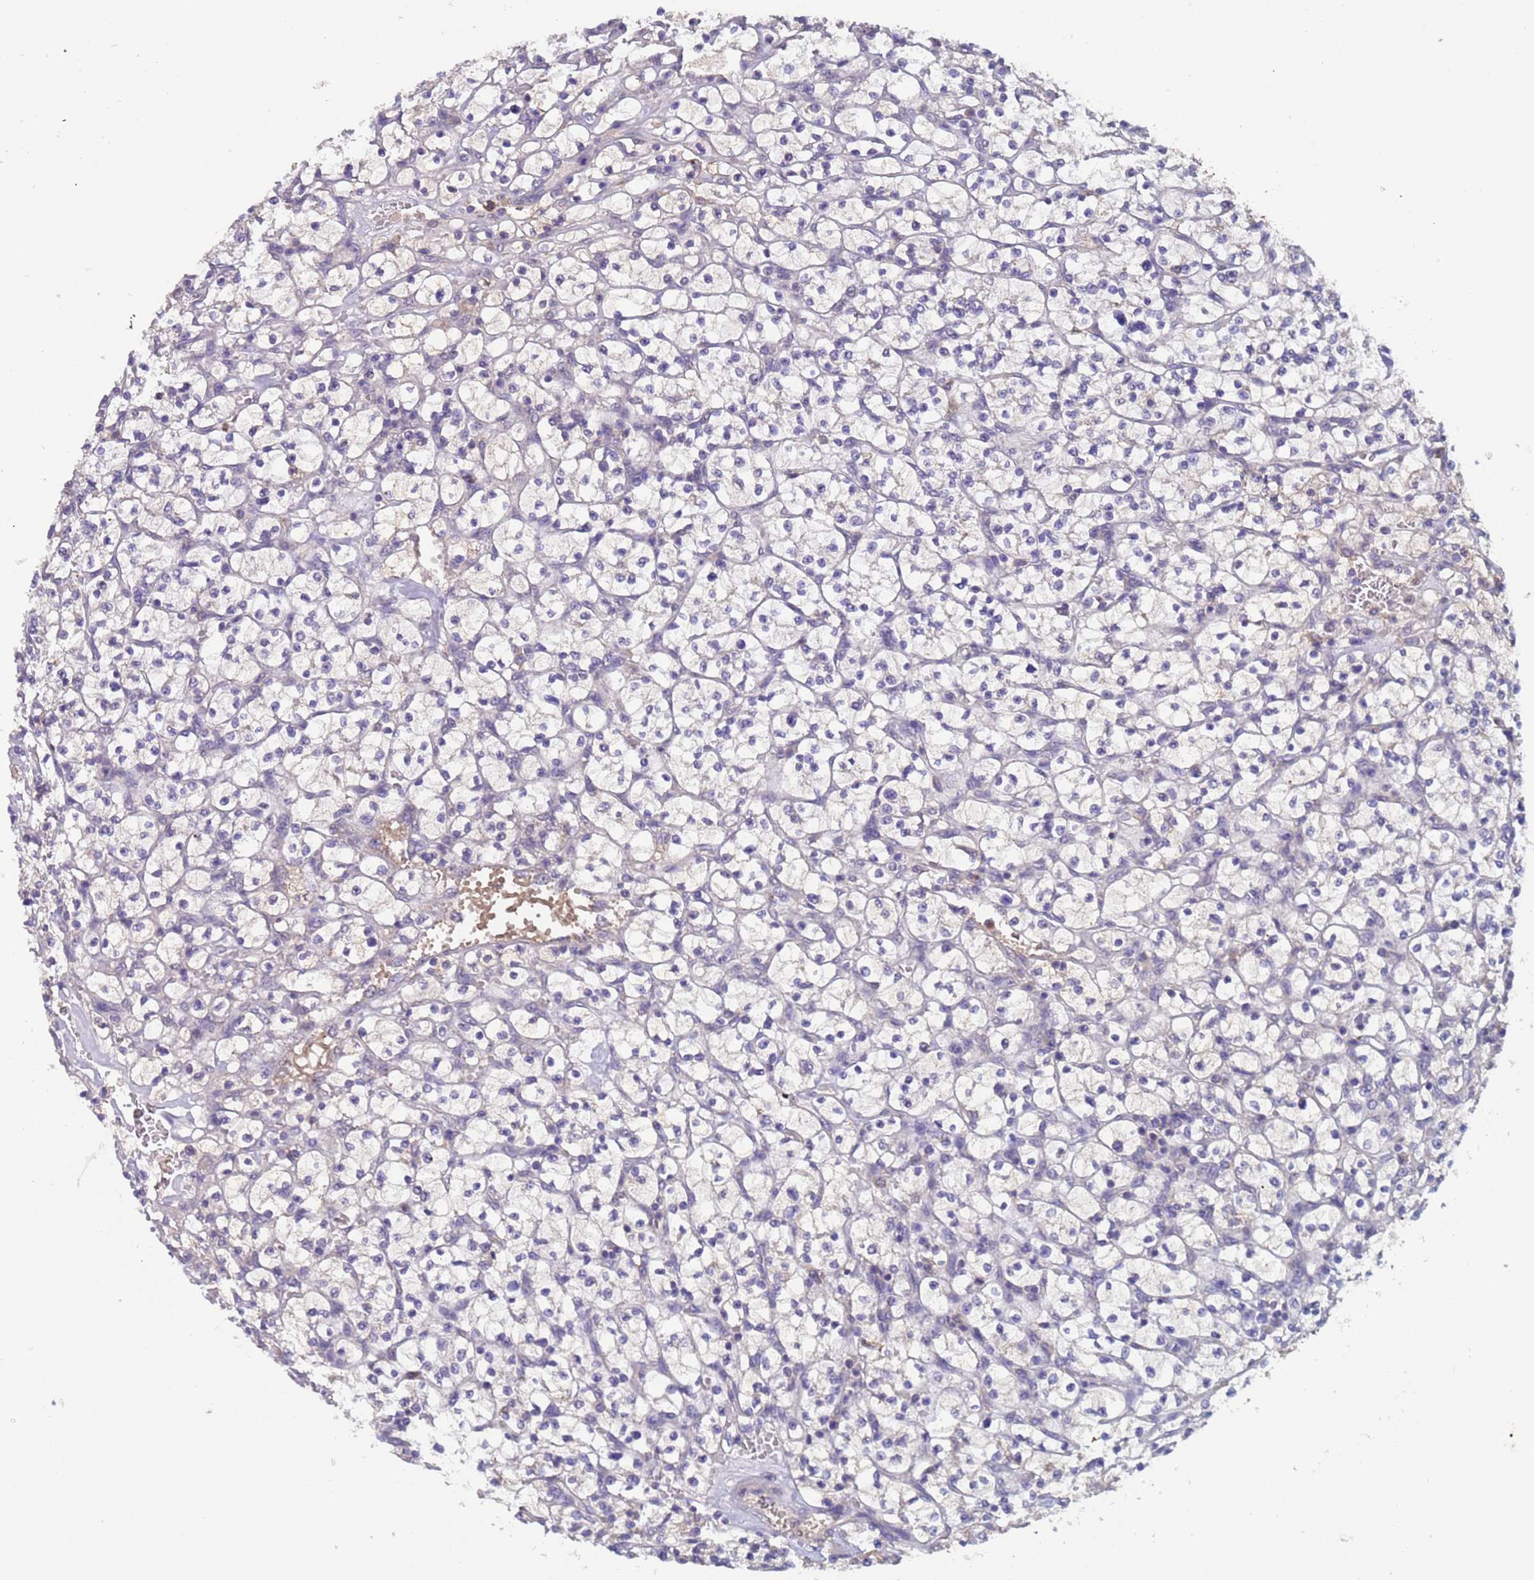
{"staining": {"intensity": "negative", "quantity": "none", "location": "none"}, "tissue": "renal cancer", "cell_type": "Tumor cells", "image_type": "cancer", "snomed": [{"axis": "morphology", "description": "Adenocarcinoma, NOS"}, {"axis": "topography", "description": "Kidney"}], "caption": "An immunohistochemistry (IHC) image of renal cancer is shown. There is no staining in tumor cells of renal cancer. (Brightfield microscopy of DAB (3,3'-diaminobenzidine) IHC at high magnification).", "gene": "ZNF248", "patient": {"sex": "female", "age": 64}}